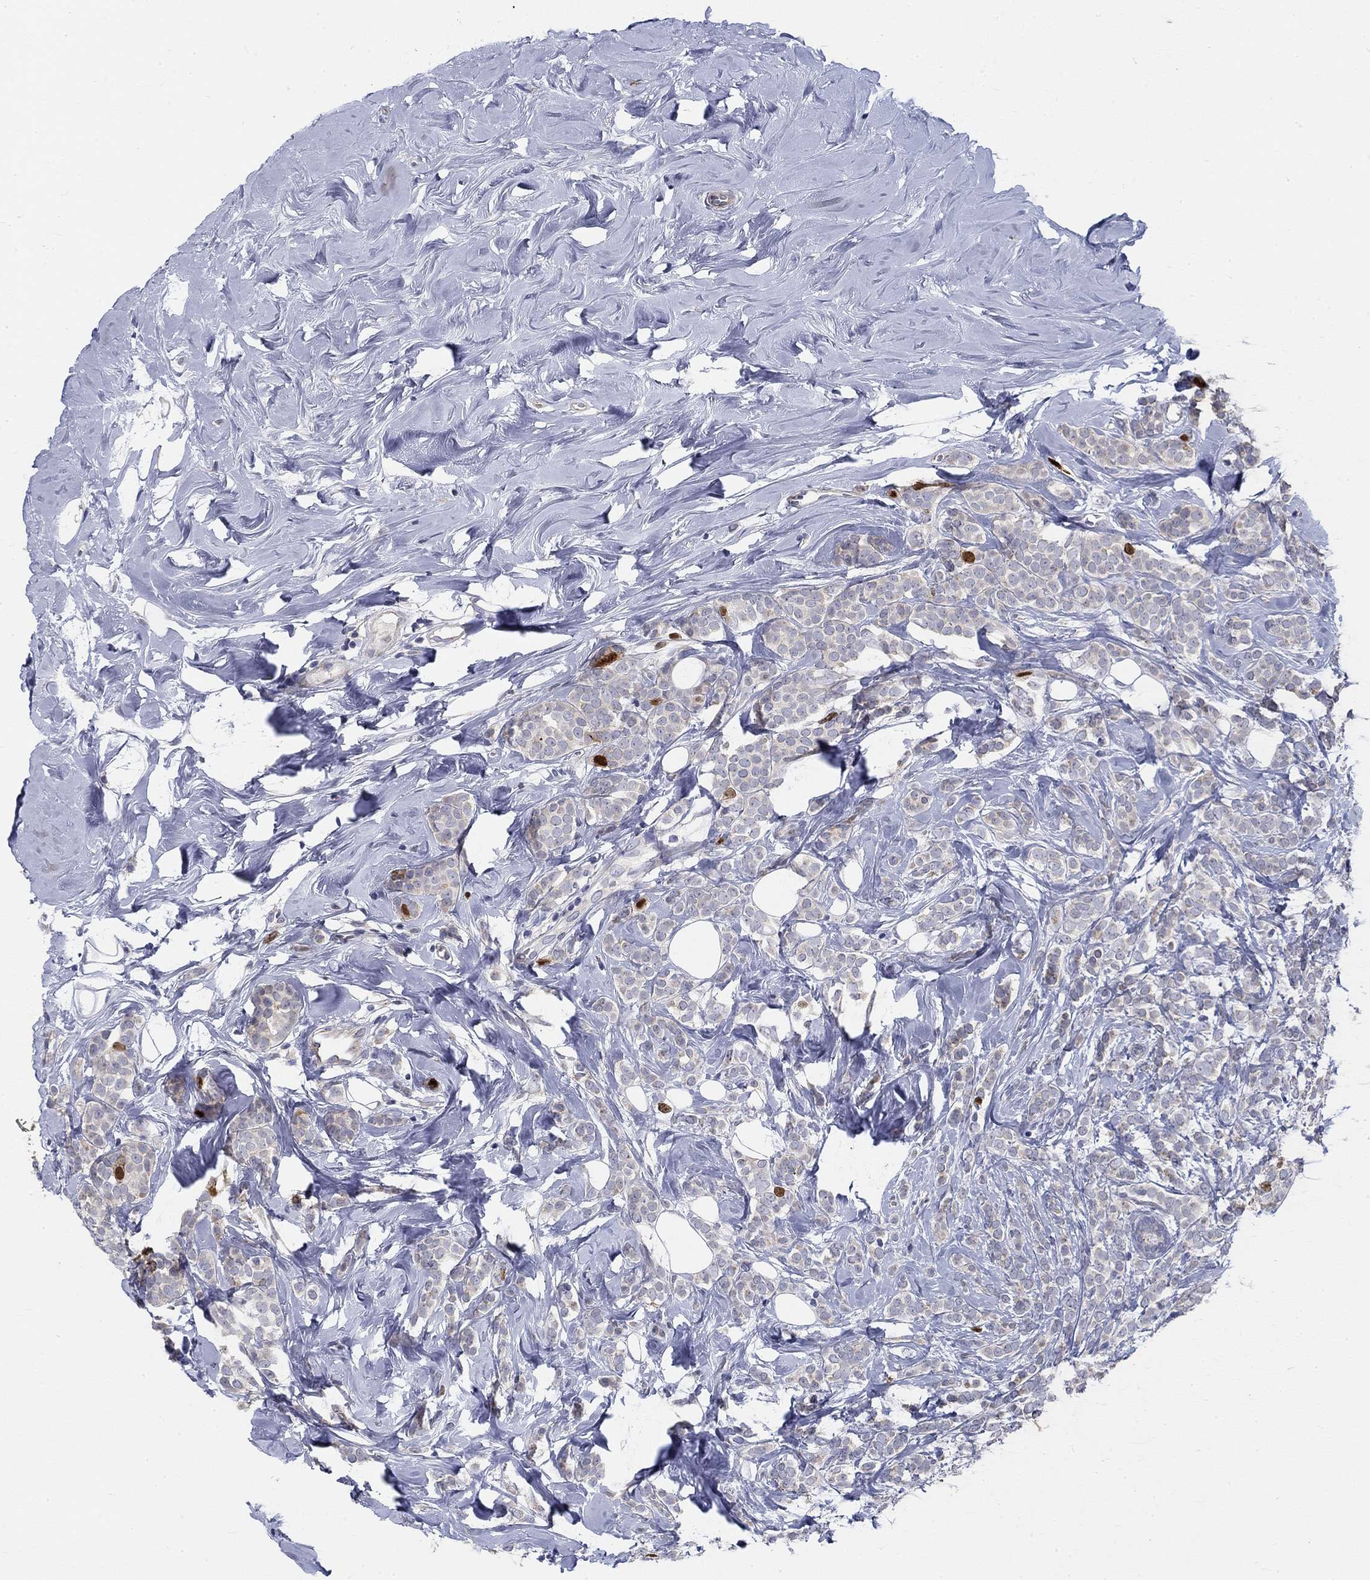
{"staining": {"intensity": "strong", "quantity": "<25%", "location": "nuclear"}, "tissue": "breast cancer", "cell_type": "Tumor cells", "image_type": "cancer", "snomed": [{"axis": "morphology", "description": "Lobular carcinoma"}, {"axis": "topography", "description": "Breast"}], "caption": "A medium amount of strong nuclear staining is appreciated in approximately <25% of tumor cells in breast cancer tissue.", "gene": "PRC1", "patient": {"sex": "female", "age": 49}}